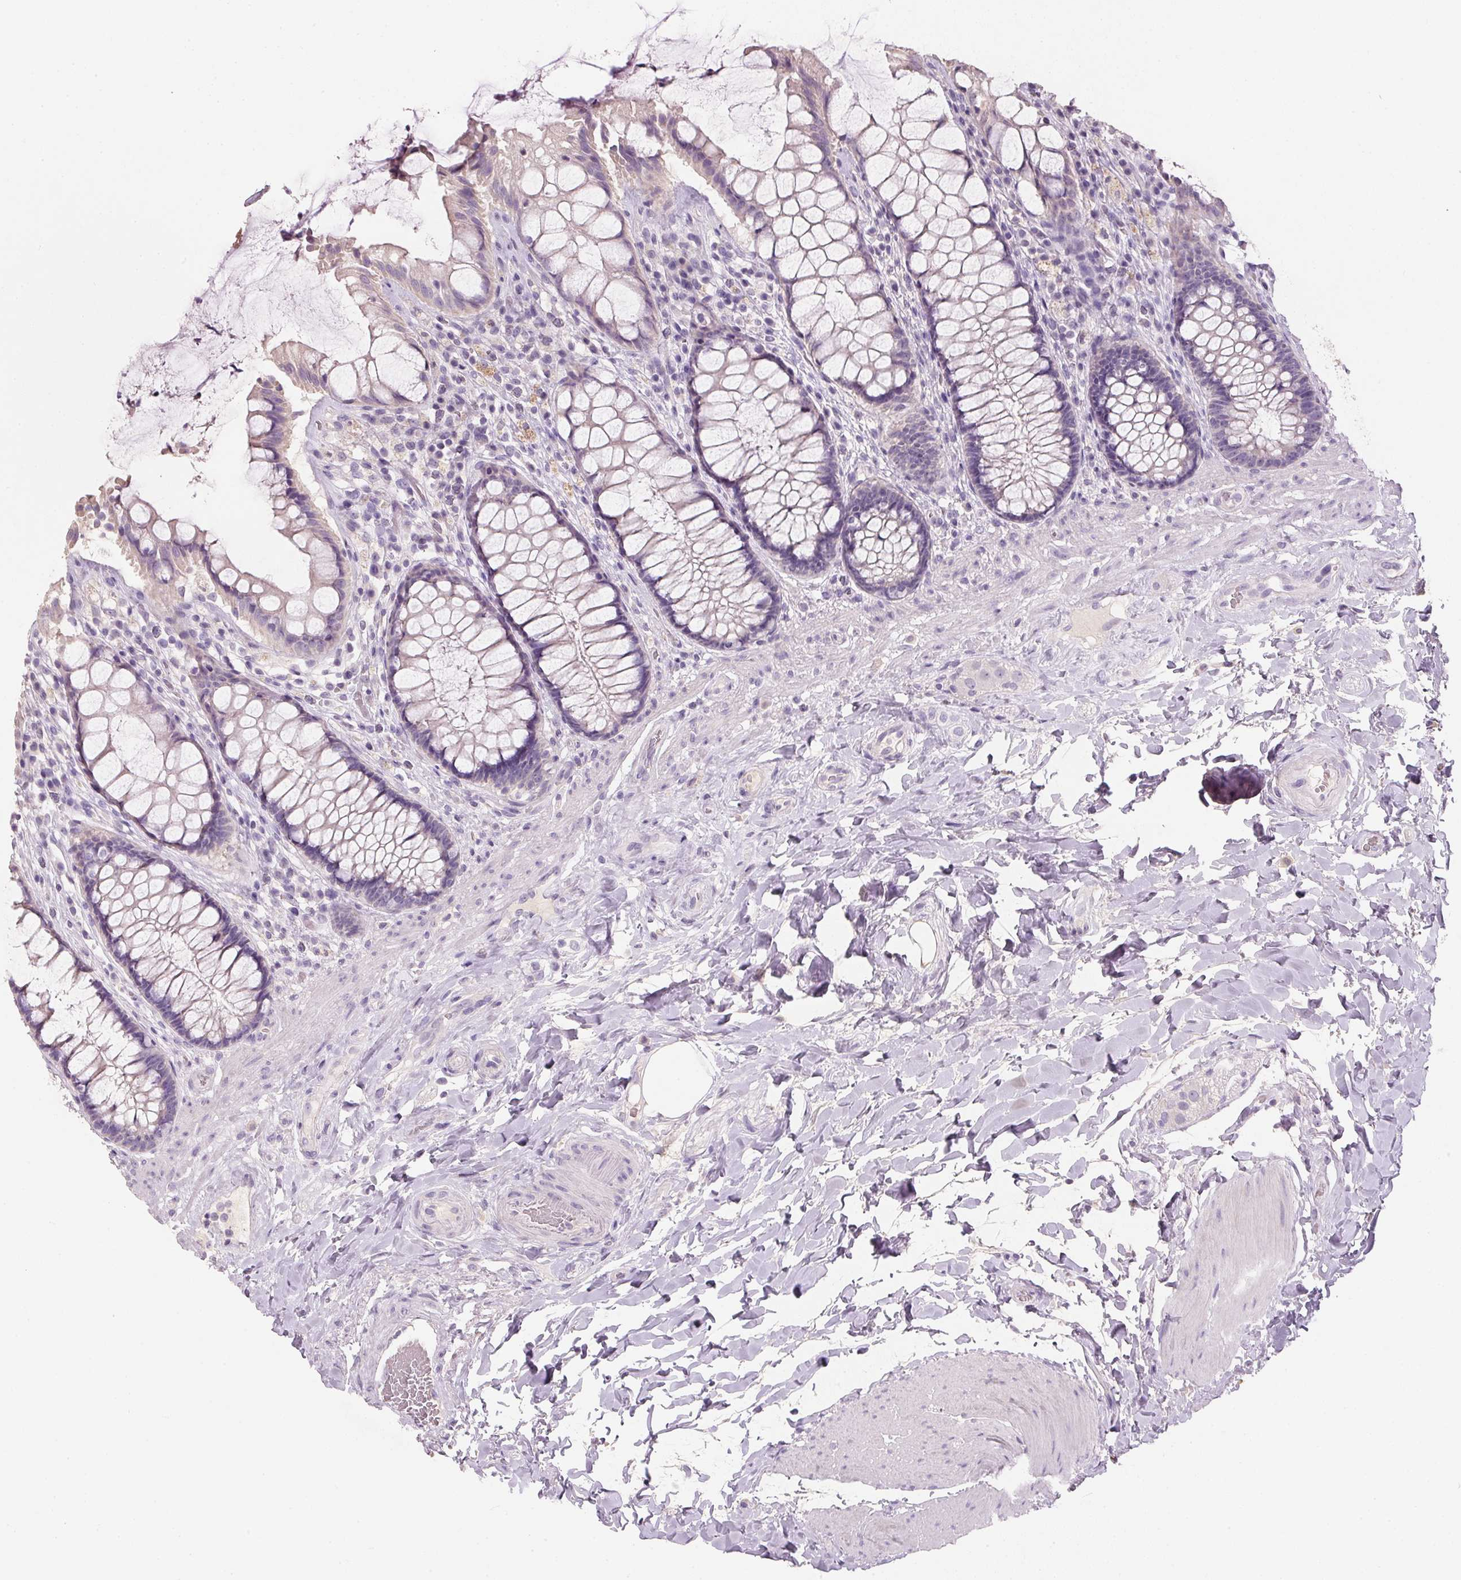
{"staining": {"intensity": "negative", "quantity": "none", "location": "none"}, "tissue": "rectum", "cell_type": "Glandular cells", "image_type": "normal", "snomed": [{"axis": "morphology", "description": "Normal tissue, NOS"}, {"axis": "topography", "description": "Rectum"}], "caption": "This is an immunohistochemistry (IHC) micrograph of unremarkable rectum. There is no staining in glandular cells.", "gene": "HSD17B1", "patient": {"sex": "female", "age": 58}}